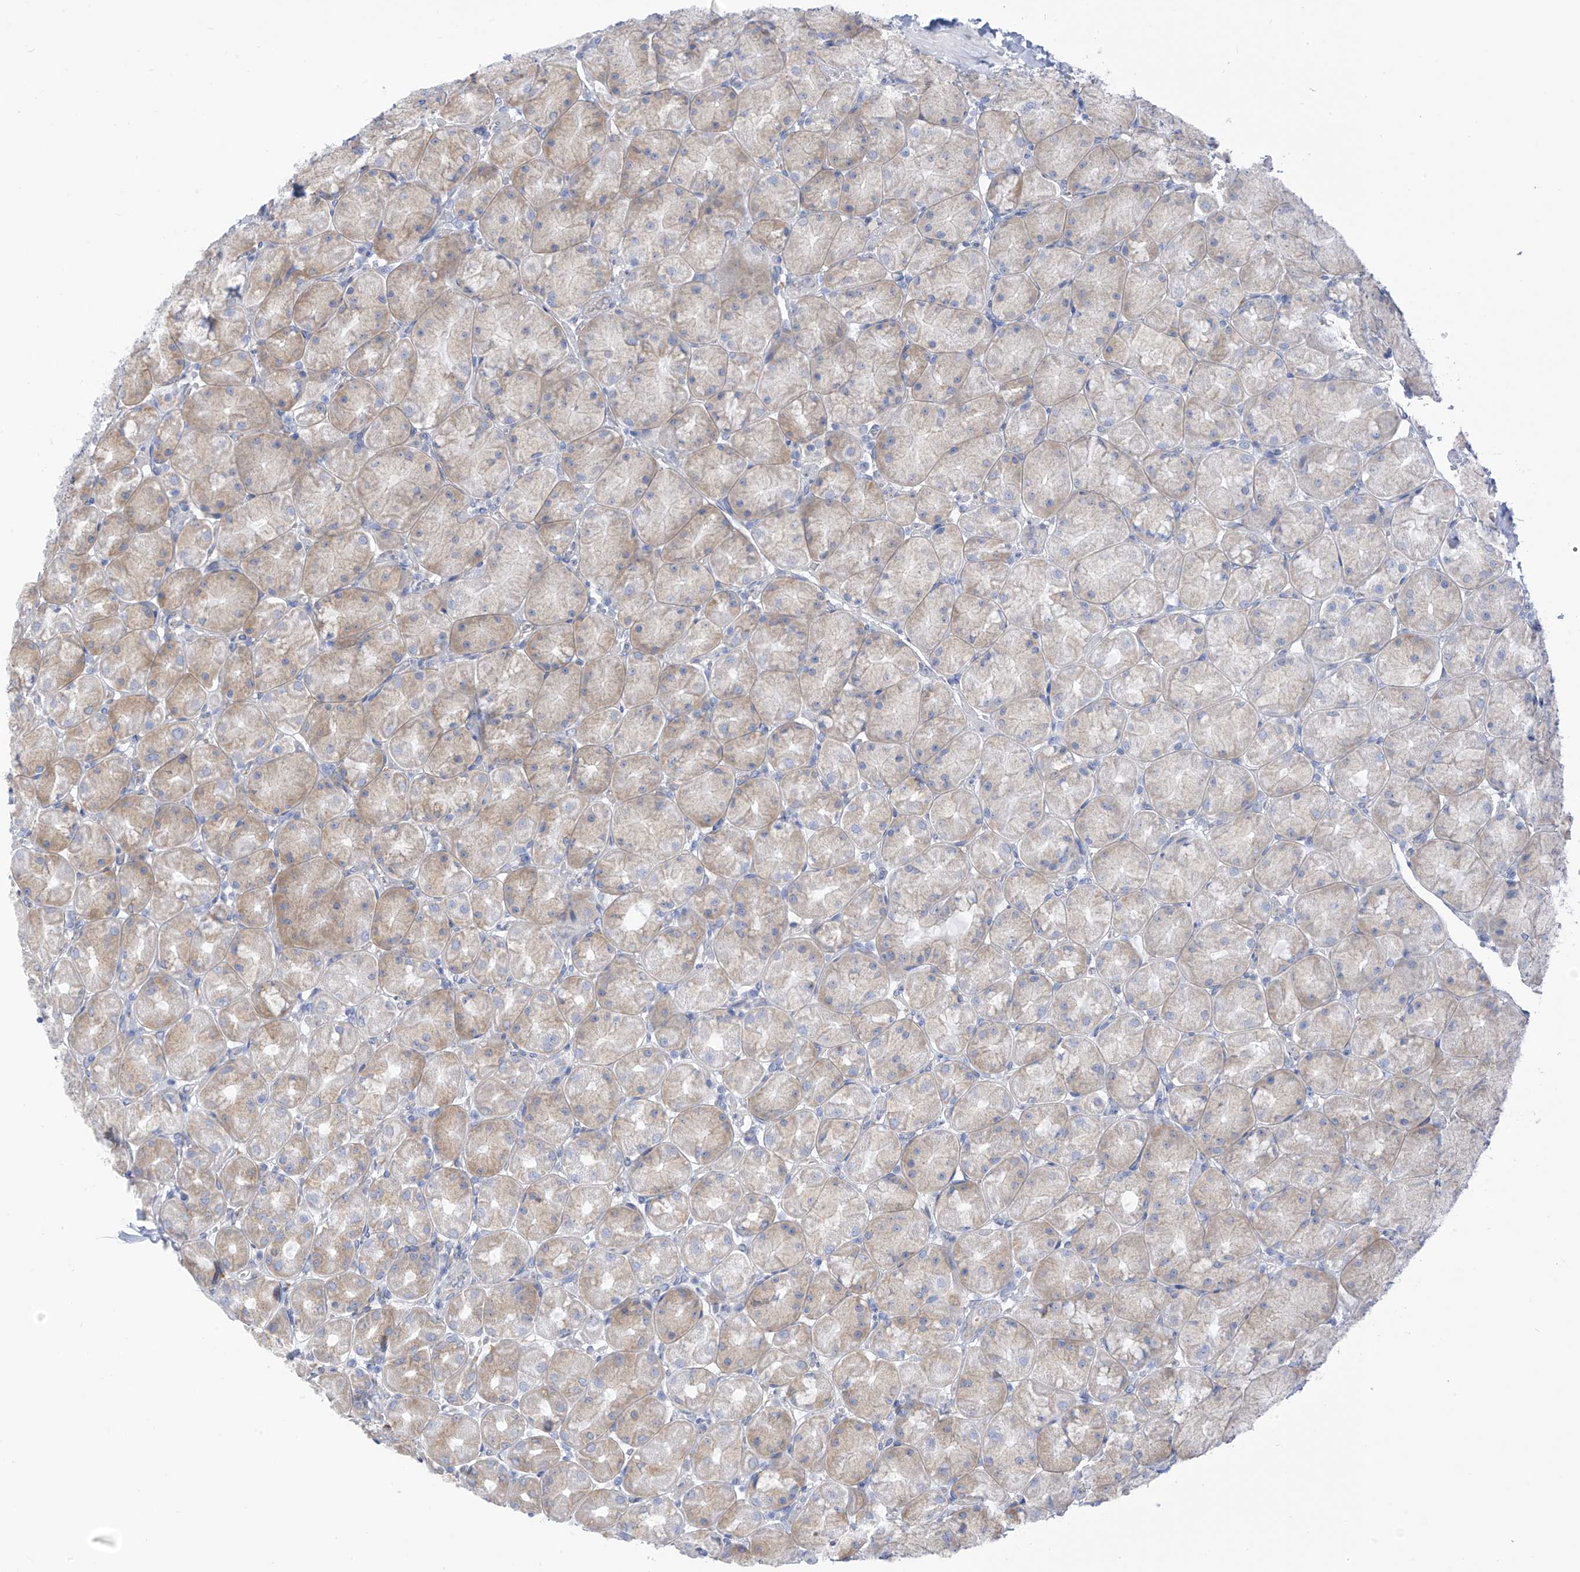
{"staining": {"intensity": "weak", "quantity": "25%-75%", "location": "cytoplasmic/membranous"}, "tissue": "stomach", "cell_type": "Glandular cells", "image_type": "normal", "snomed": [{"axis": "morphology", "description": "Normal tissue, NOS"}, {"axis": "topography", "description": "Stomach, upper"}], "caption": "Stomach stained with immunohistochemistry displays weak cytoplasmic/membranous staining in about 25%-75% of glandular cells.", "gene": "RCN2", "patient": {"sex": "female", "age": 56}}